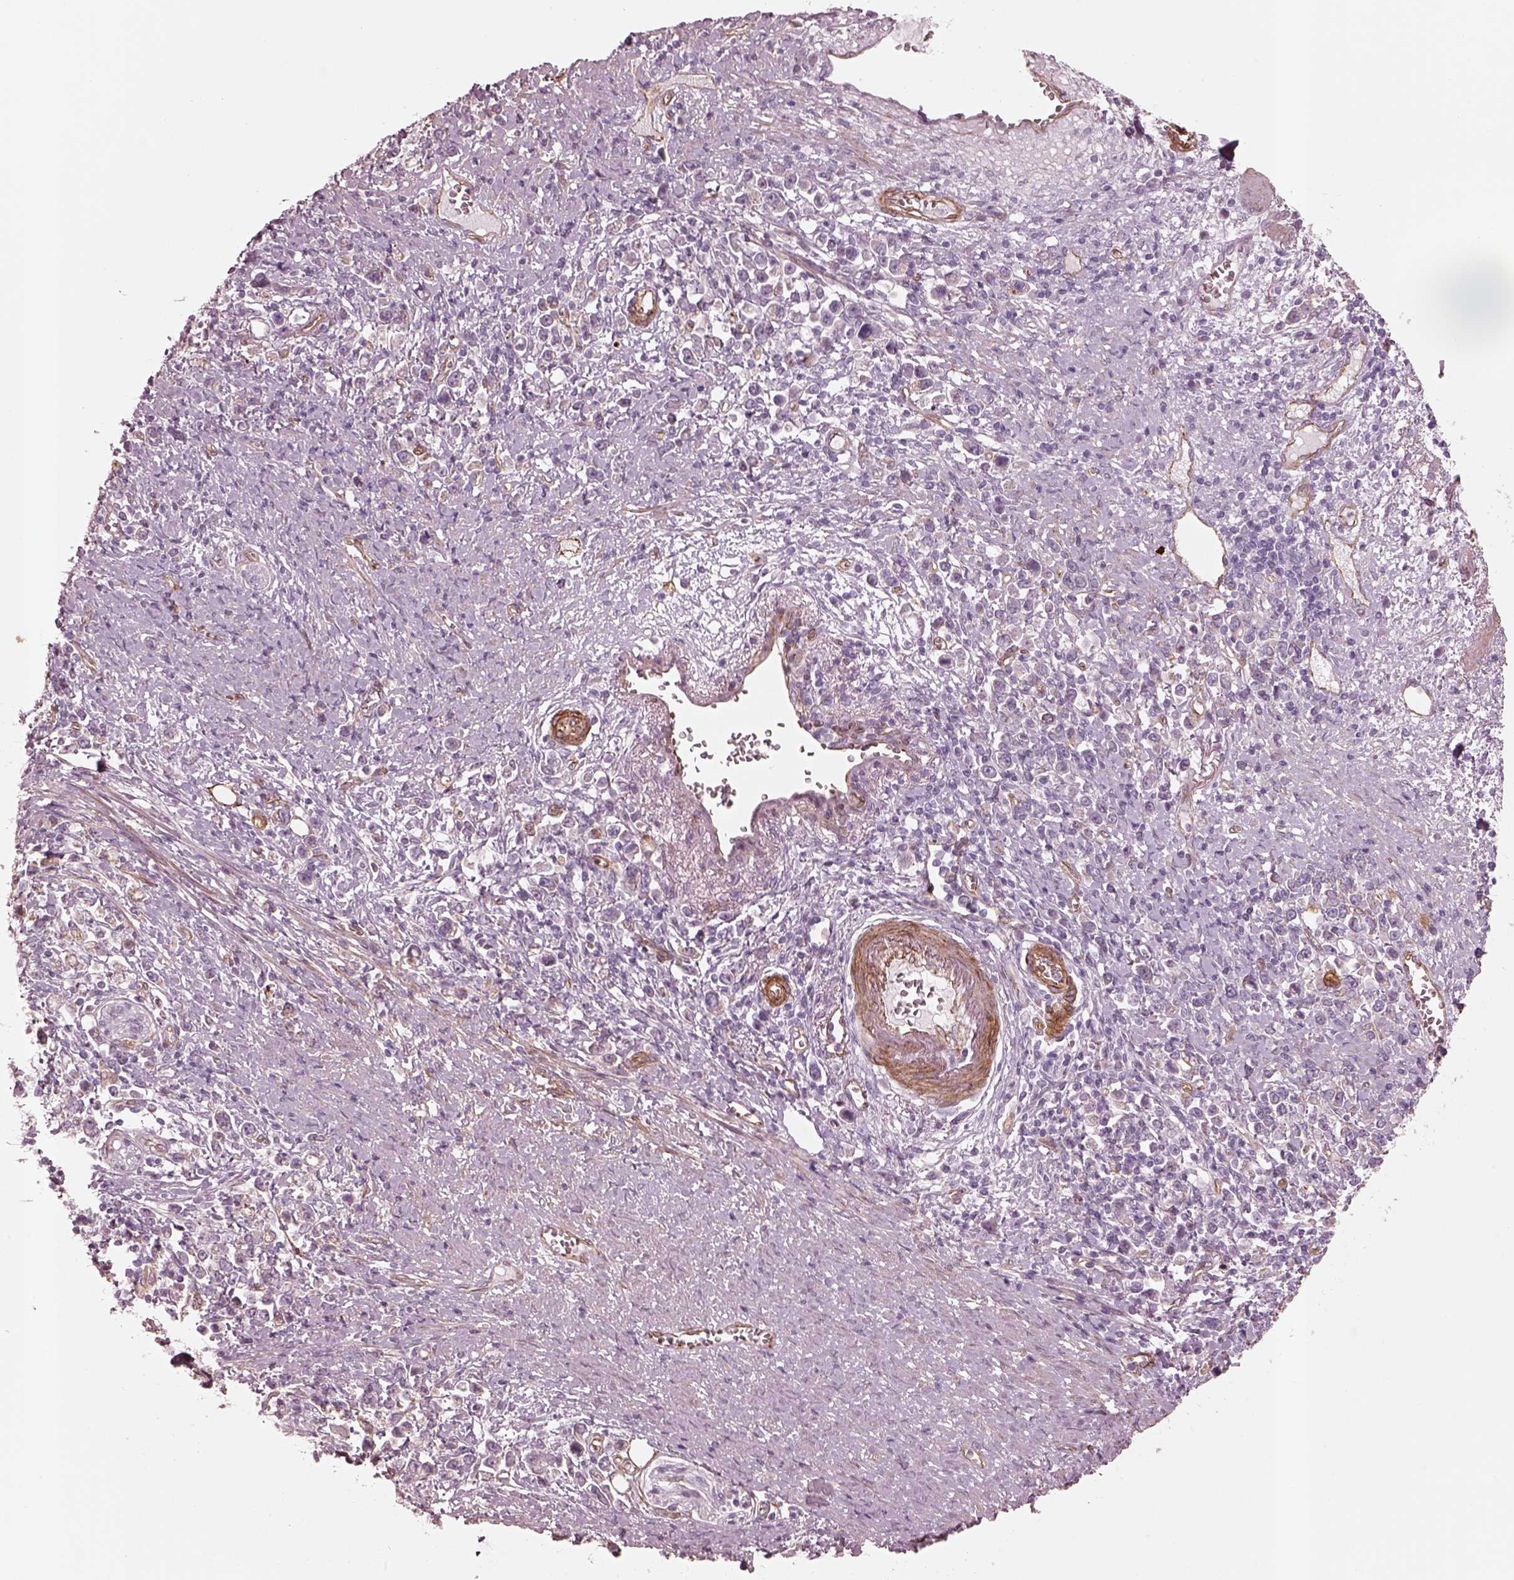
{"staining": {"intensity": "negative", "quantity": "none", "location": "none"}, "tissue": "stomach cancer", "cell_type": "Tumor cells", "image_type": "cancer", "snomed": [{"axis": "morphology", "description": "Adenocarcinoma, NOS"}, {"axis": "topography", "description": "Stomach"}], "caption": "Stomach cancer (adenocarcinoma) was stained to show a protein in brown. There is no significant expression in tumor cells. (Brightfield microscopy of DAB (3,3'-diaminobenzidine) immunohistochemistry at high magnification).", "gene": "CRYM", "patient": {"sex": "male", "age": 63}}